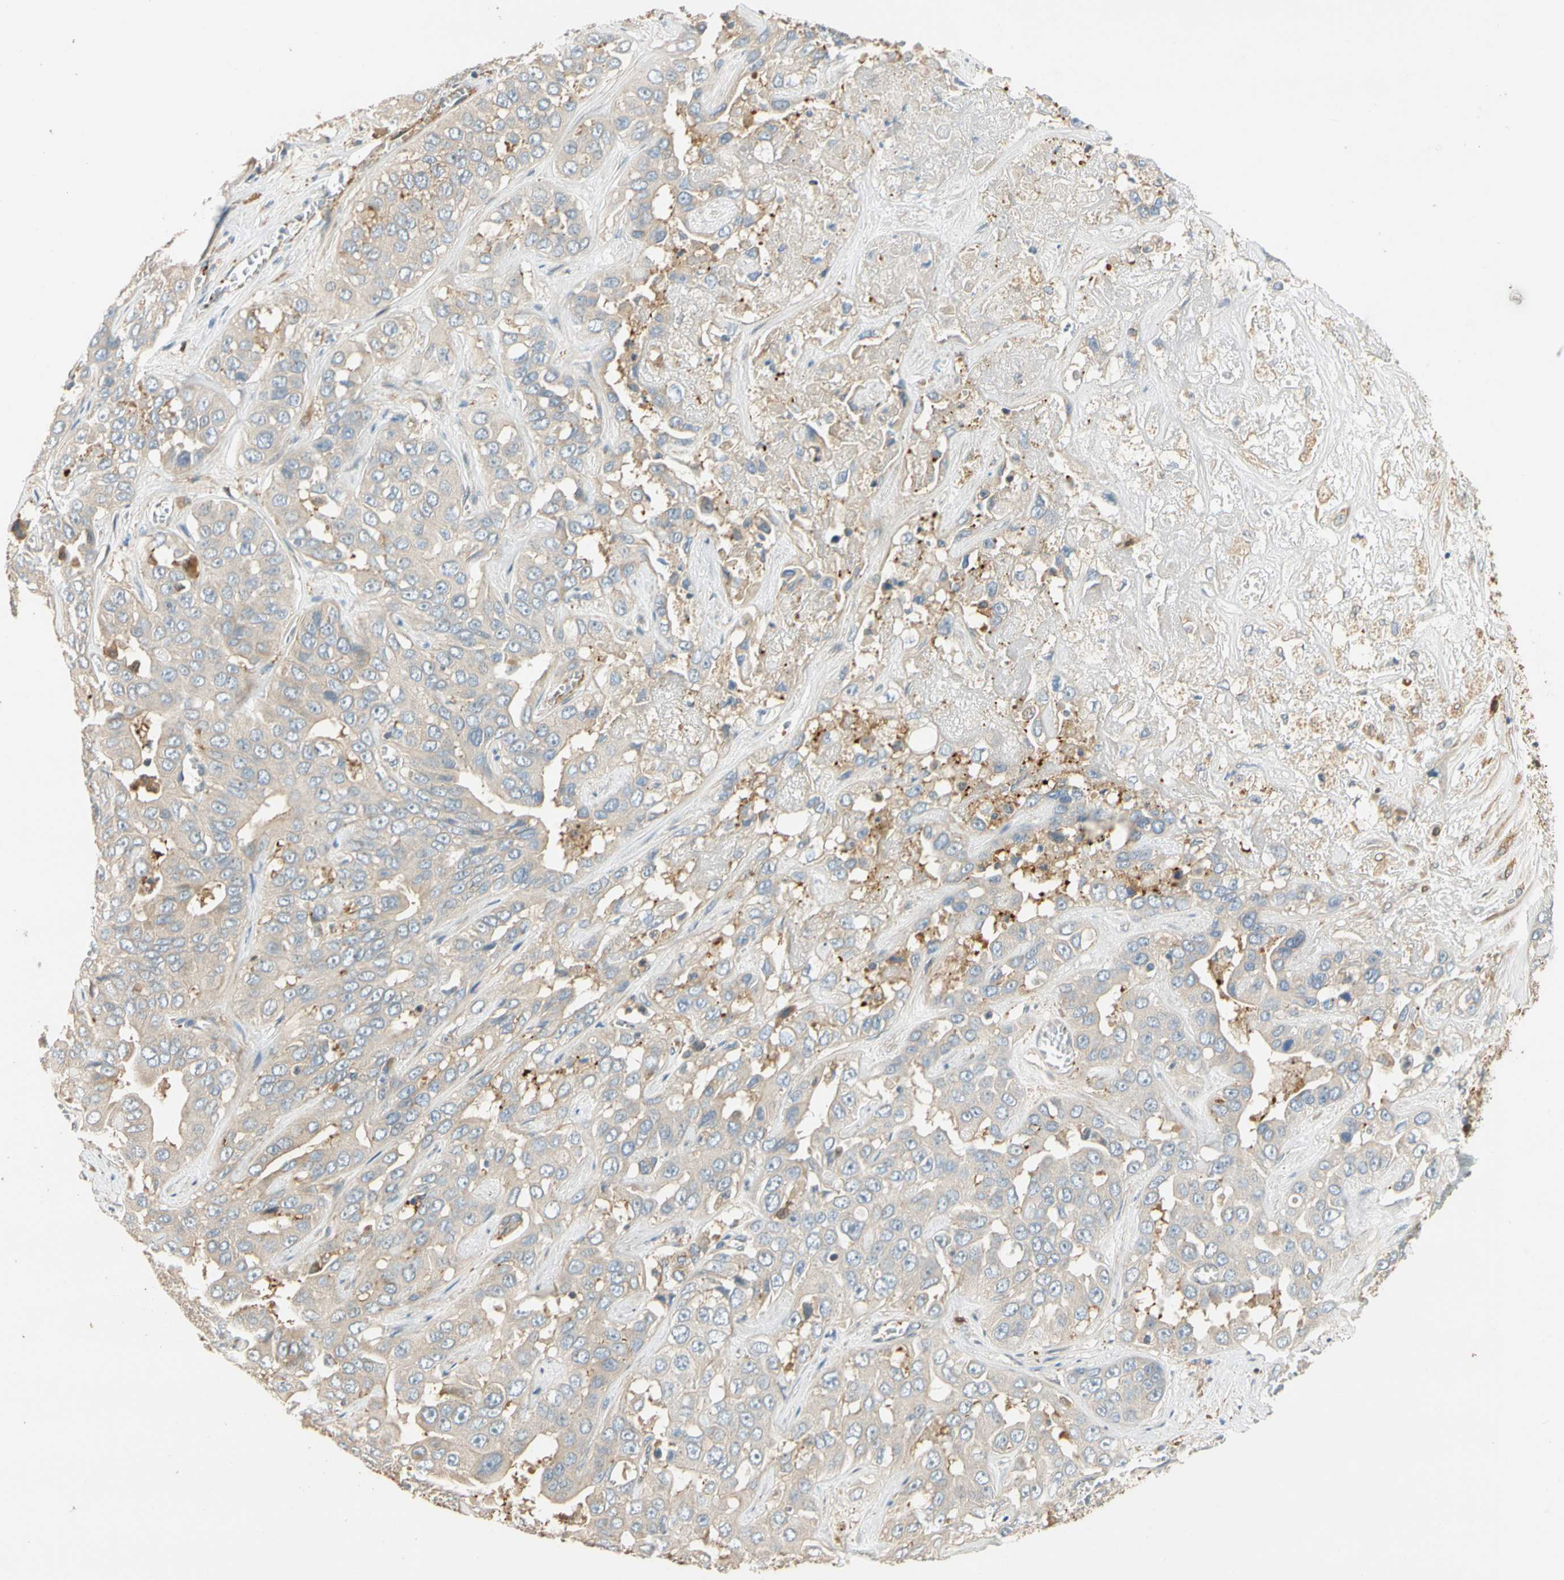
{"staining": {"intensity": "weak", "quantity": "25%-75%", "location": "cytoplasmic/membranous"}, "tissue": "liver cancer", "cell_type": "Tumor cells", "image_type": "cancer", "snomed": [{"axis": "morphology", "description": "Cholangiocarcinoma"}, {"axis": "topography", "description": "Liver"}], "caption": "Weak cytoplasmic/membranous protein staining is appreciated in about 25%-75% of tumor cells in cholangiocarcinoma (liver). (brown staining indicates protein expression, while blue staining denotes nuclei).", "gene": "PARP14", "patient": {"sex": "female", "age": 52}}